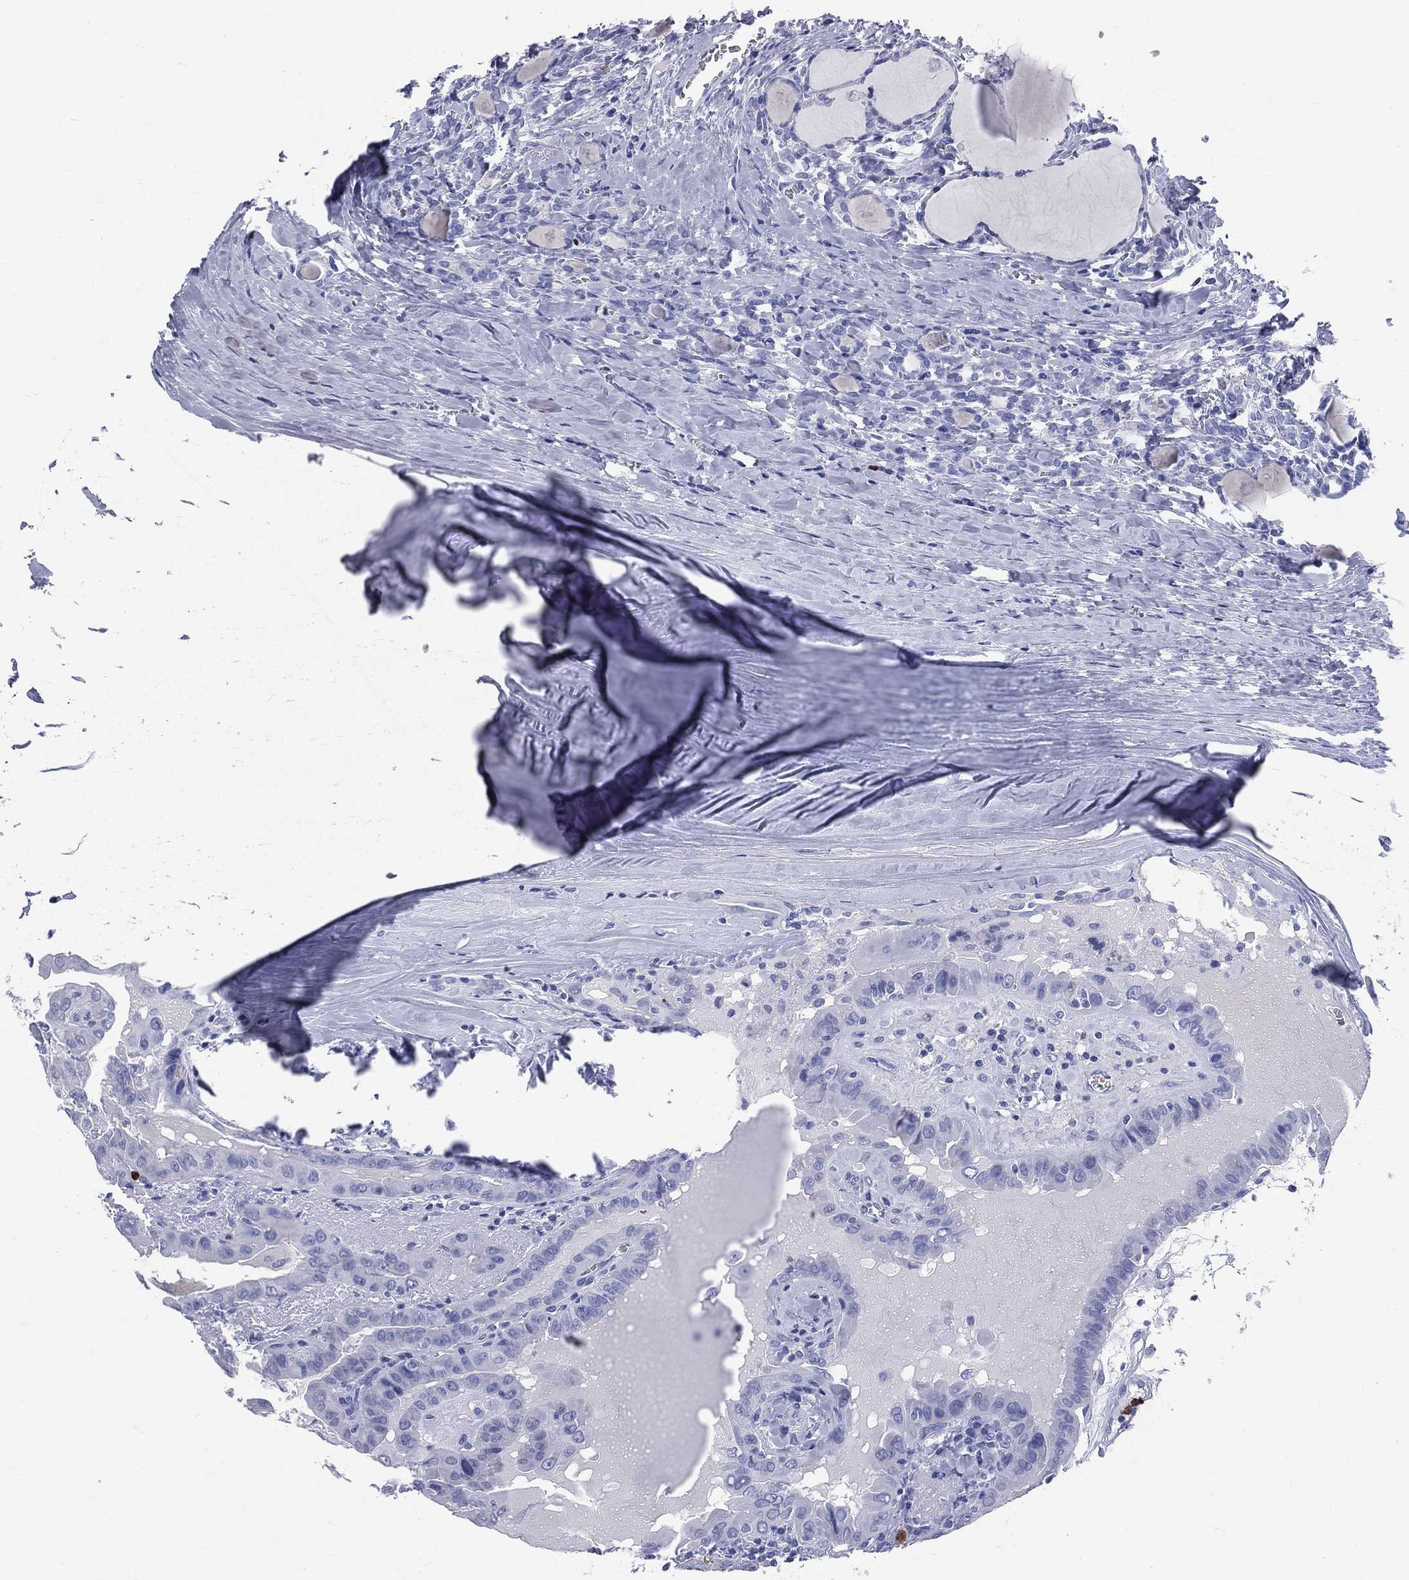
{"staining": {"intensity": "negative", "quantity": "none", "location": "none"}, "tissue": "thyroid cancer", "cell_type": "Tumor cells", "image_type": "cancer", "snomed": [{"axis": "morphology", "description": "Papillary adenocarcinoma, NOS"}, {"axis": "topography", "description": "Thyroid gland"}], "caption": "Immunohistochemistry image of thyroid papillary adenocarcinoma stained for a protein (brown), which demonstrates no positivity in tumor cells.", "gene": "PGLYRP1", "patient": {"sex": "female", "age": 37}}